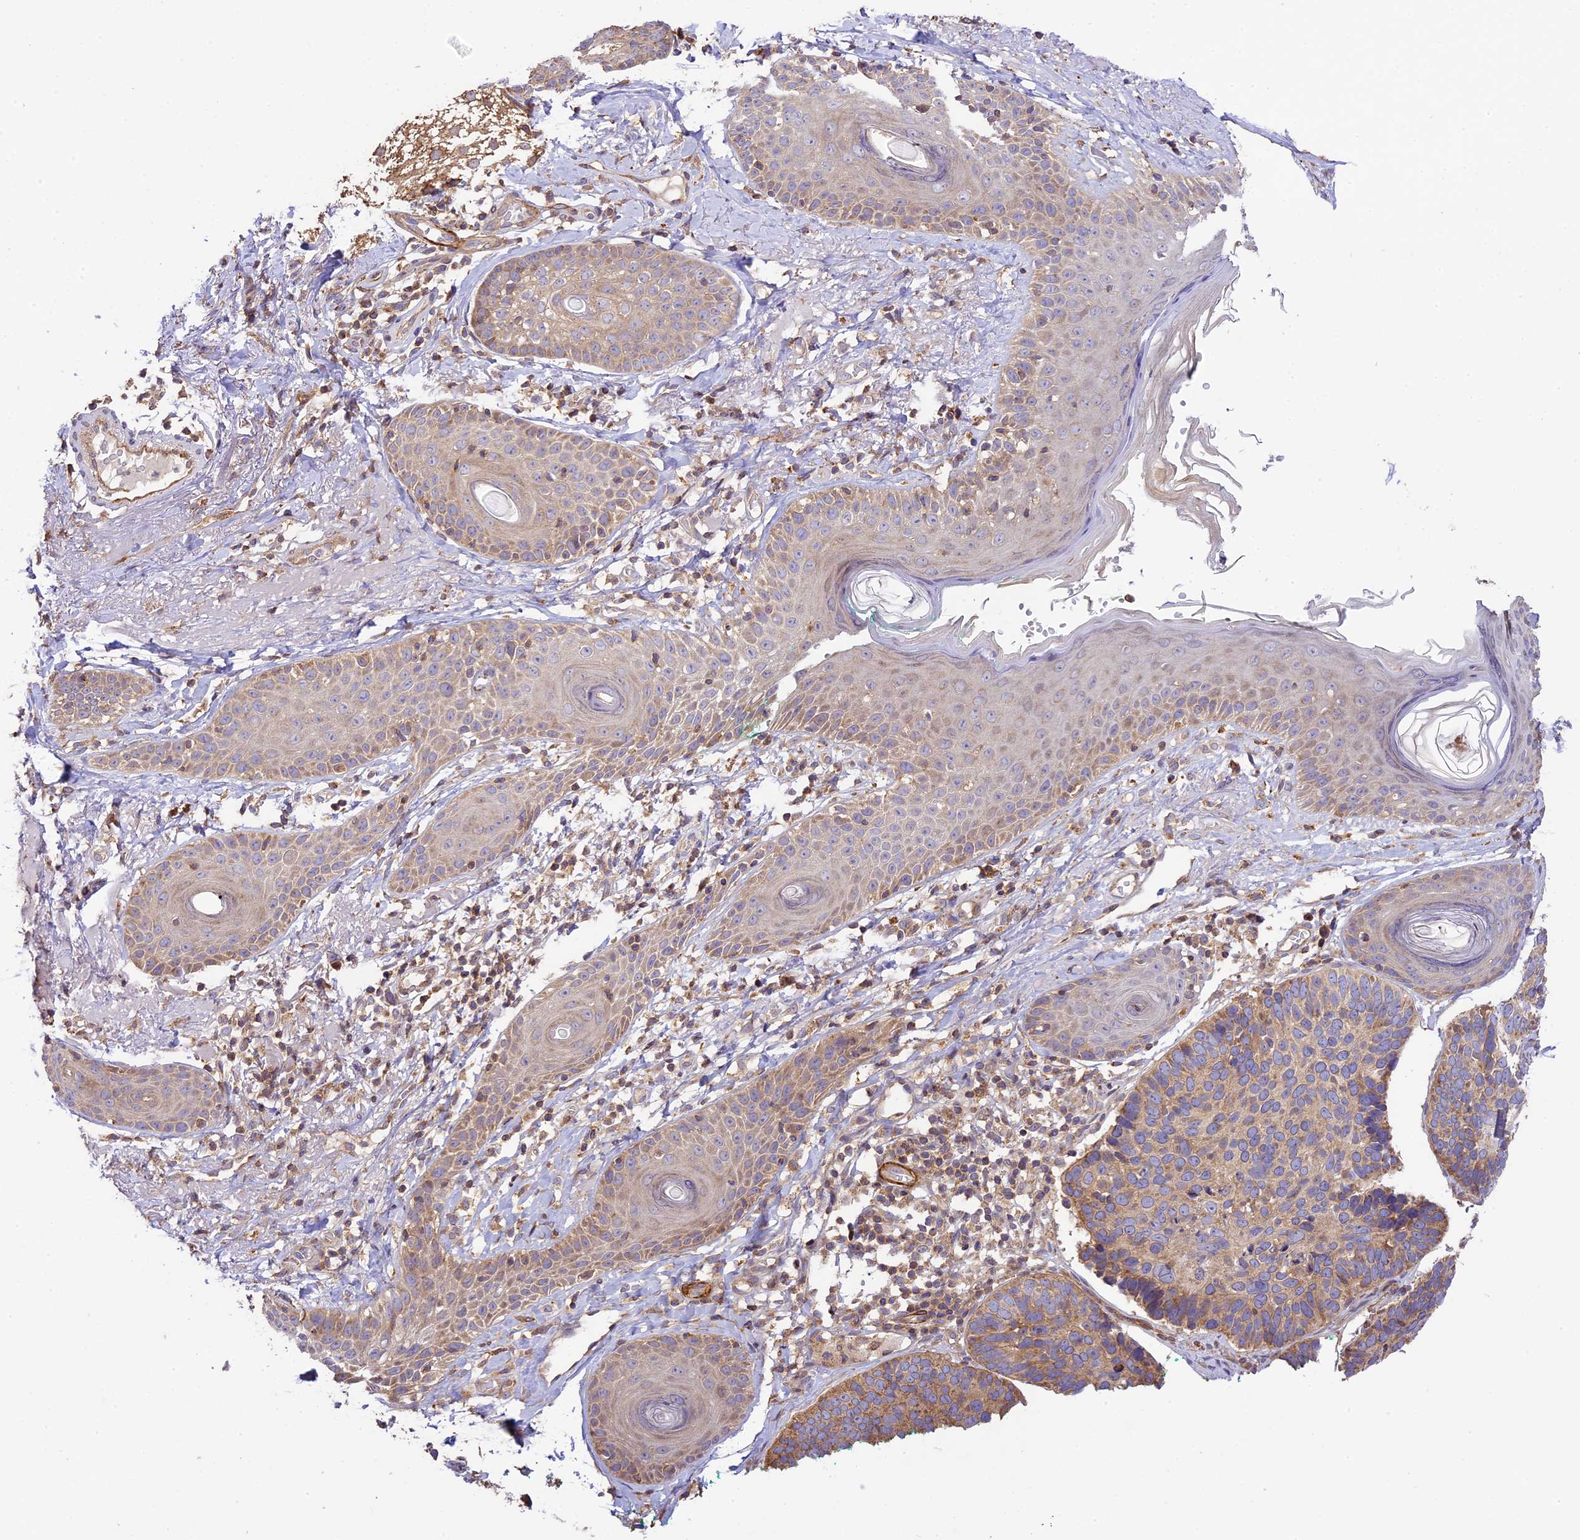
{"staining": {"intensity": "moderate", "quantity": "<25%", "location": "cytoplasmic/membranous"}, "tissue": "skin cancer", "cell_type": "Tumor cells", "image_type": "cancer", "snomed": [{"axis": "morphology", "description": "Basal cell carcinoma"}, {"axis": "topography", "description": "Skin"}], "caption": "About <25% of tumor cells in human skin basal cell carcinoma show moderate cytoplasmic/membranous protein expression as visualized by brown immunohistochemical staining.", "gene": "WDR88", "patient": {"sex": "male", "age": 62}}